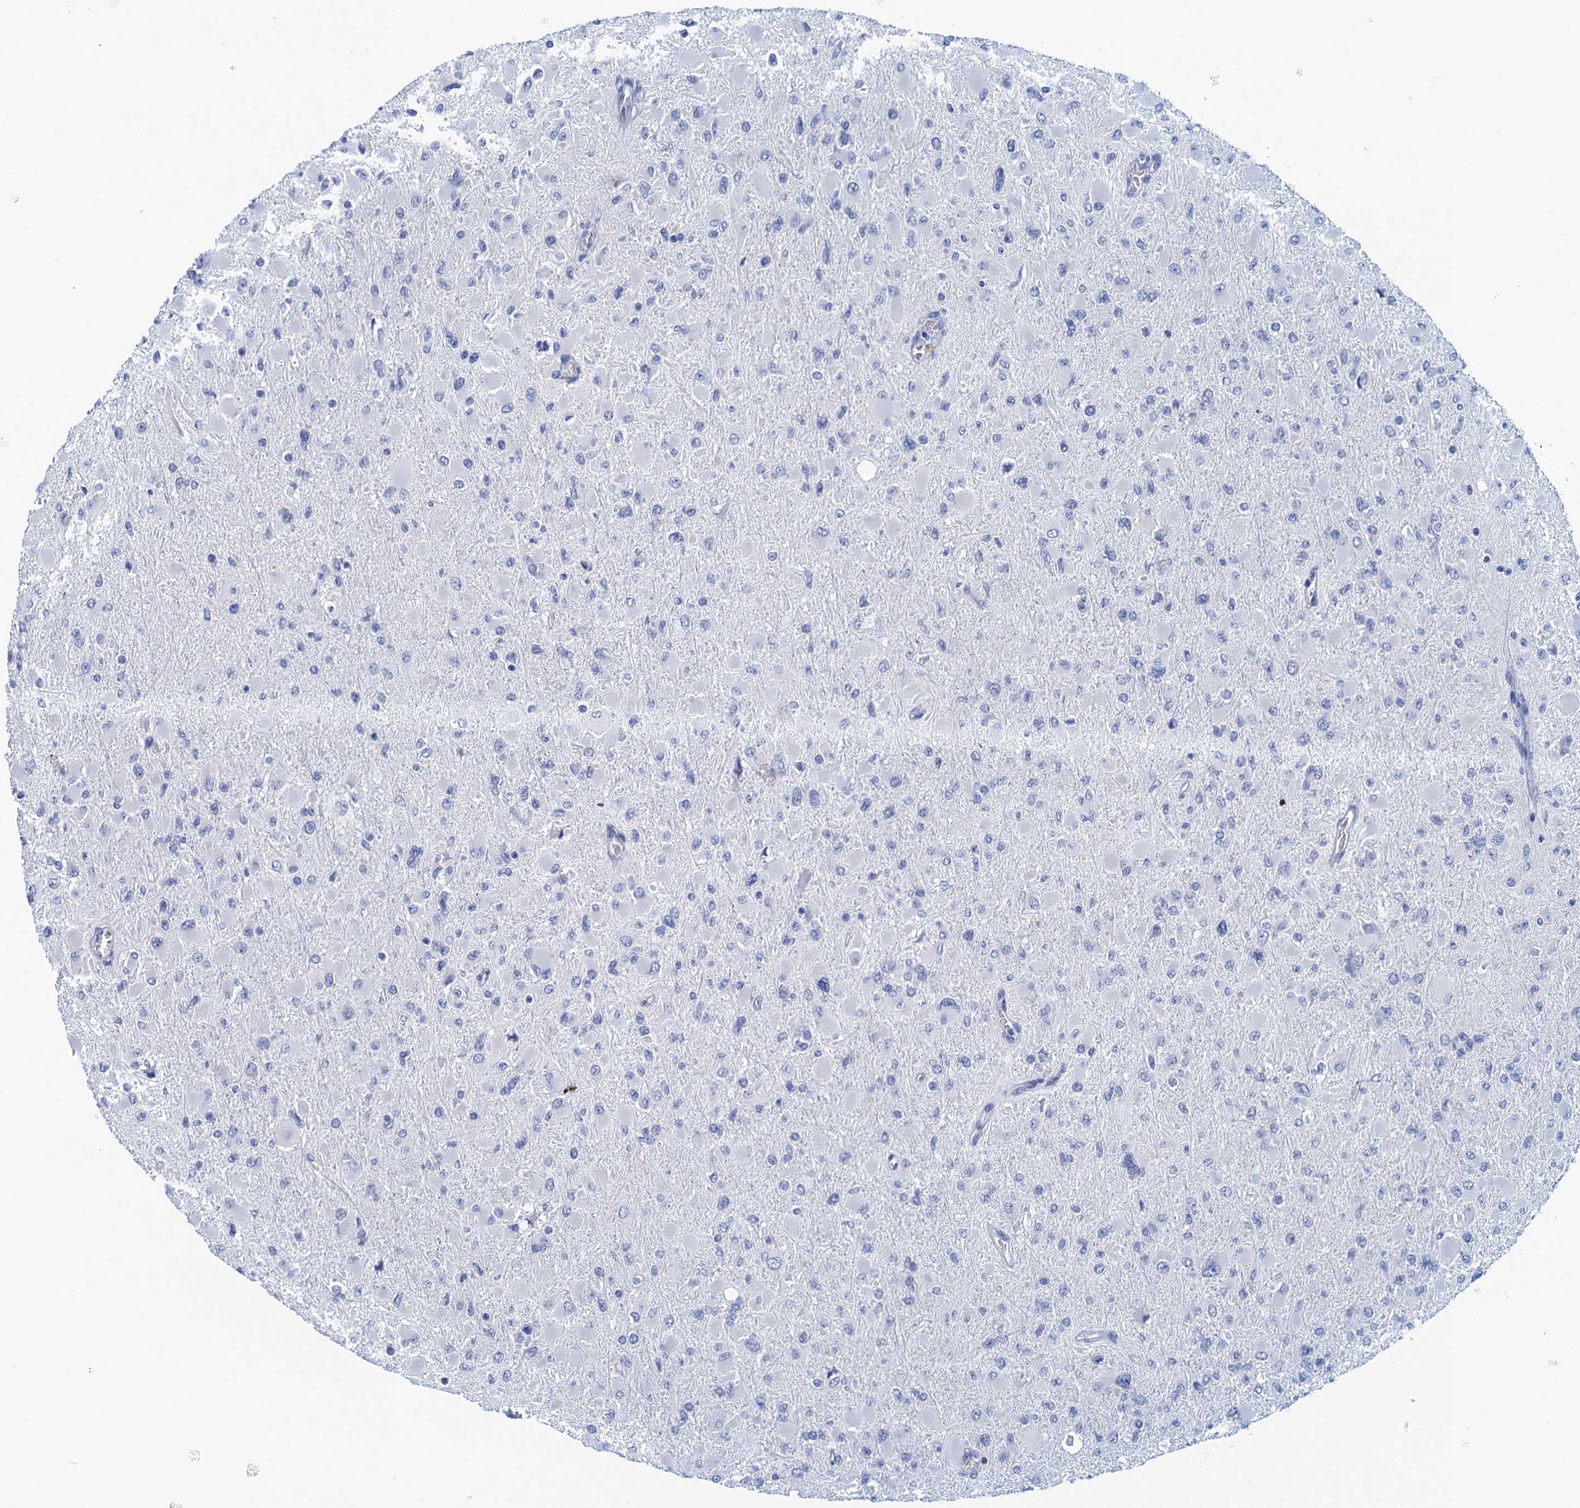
{"staining": {"intensity": "negative", "quantity": "none", "location": "none"}, "tissue": "glioma", "cell_type": "Tumor cells", "image_type": "cancer", "snomed": [{"axis": "morphology", "description": "Glioma, malignant, High grade"}, {"axis": "topography", "description": "Cerebral cortex"}], "caption": "An immunohistochemistry (IHC) histopathology image of high-grade glioma (malignant) is shown. There is no staining in tumor cells of high-grade glioma (malignant).", "gene": "CYP51A1", "patient": {"sex": "female", "age": 36}}